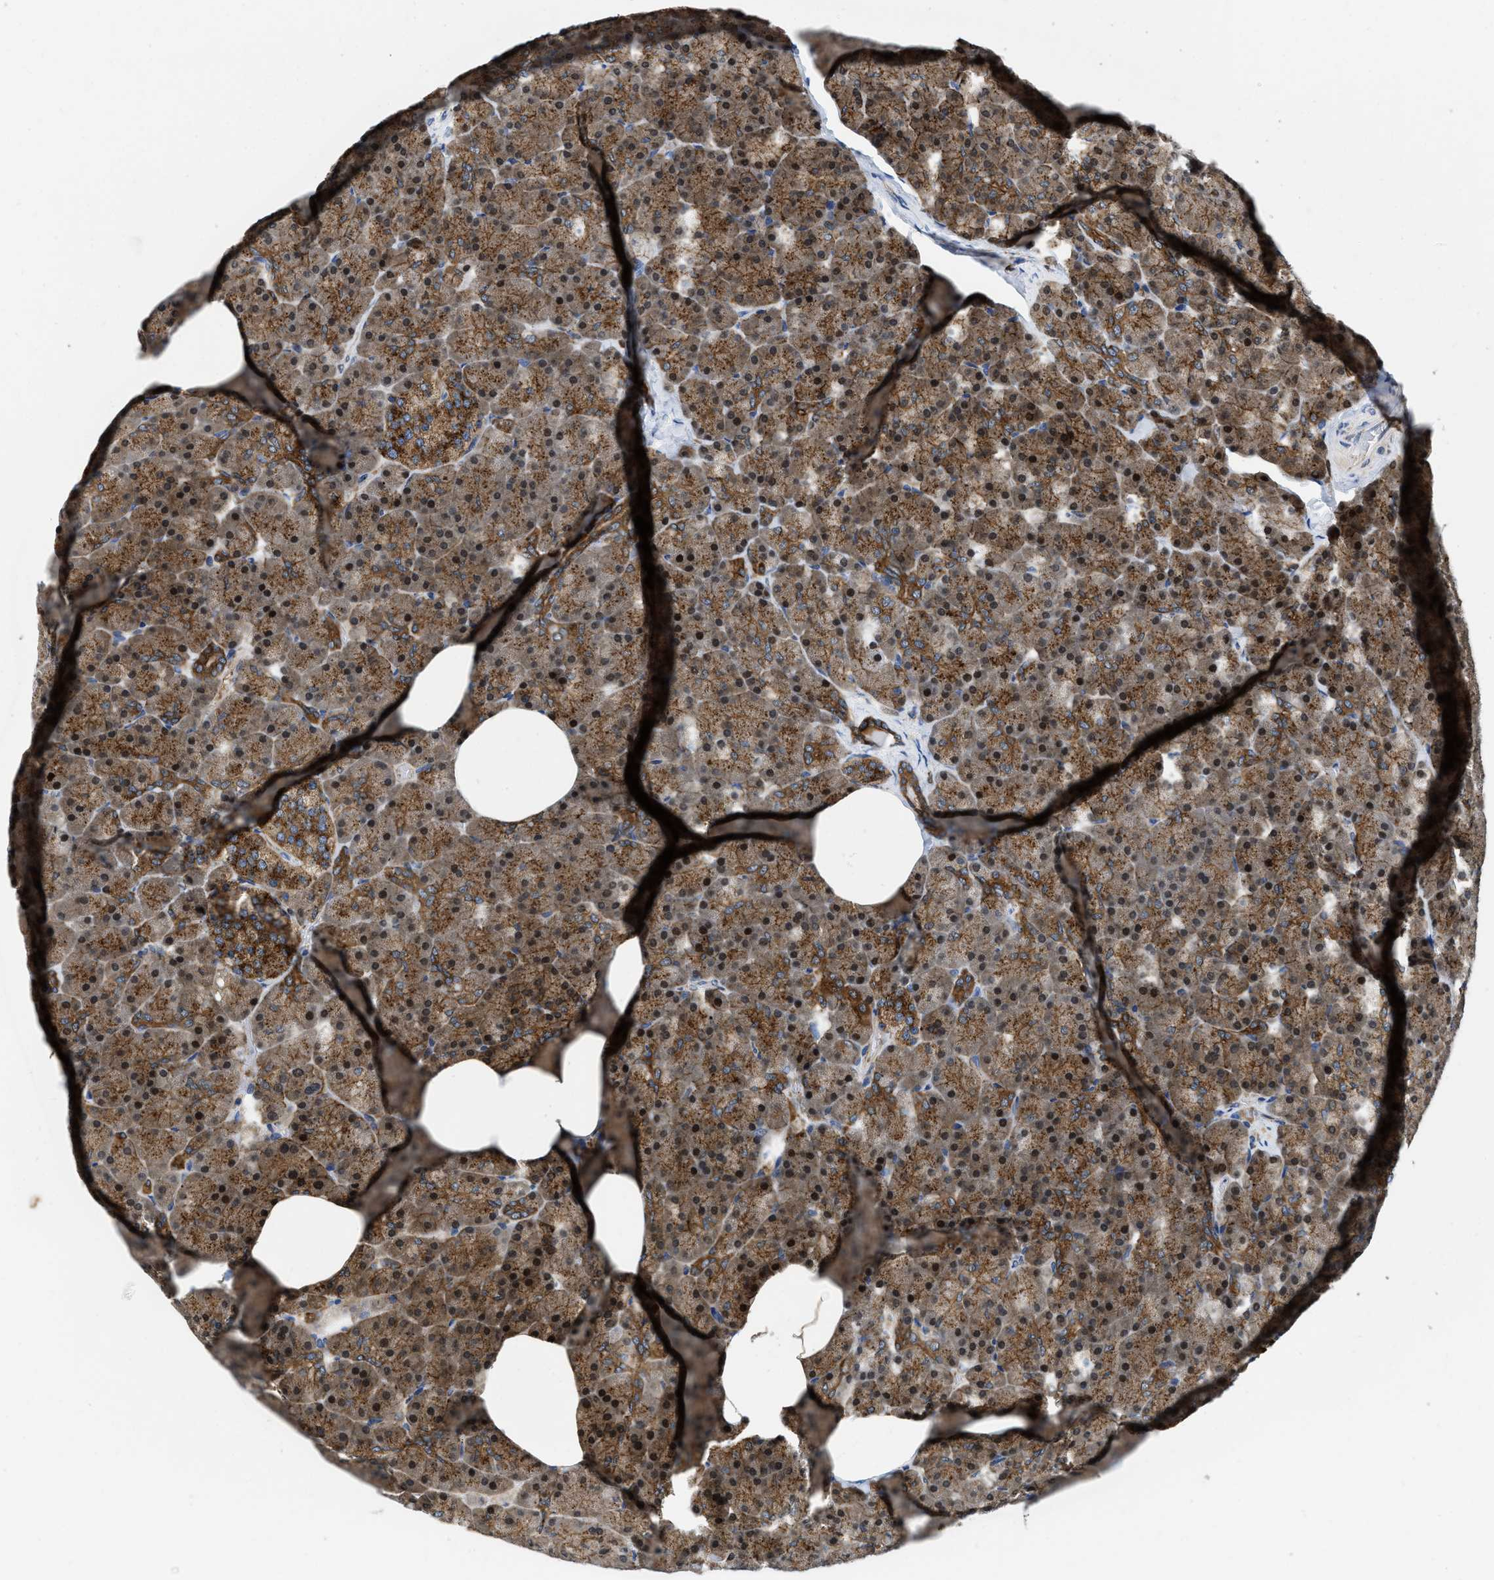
{"staining": {"intensity": "moderate", "quantity": ">75%", "location": "cytoplasmic/membranous,nuclear"}, "tissue": "pancreas", "cell_type": "Exocrine glandular cells", "image_type": "normal", "snomed": [{"axis": "morphology", "description": "Normal tissue, NOS"}, {"axis": "topography", "description": "Pancreas"}], "caption": "Protein expression analysis of benign pancreas exhibits moderate cytoplasmic/membranous,nuclear expression in about >75% of exocrine glandular cells. (DAB (3,3'-diaminobenzidine) IHC, brown staining for protein, blue staining for nuclei).", "gene": "ENPP4", "patient": {"sex": "female", "age": 35}}